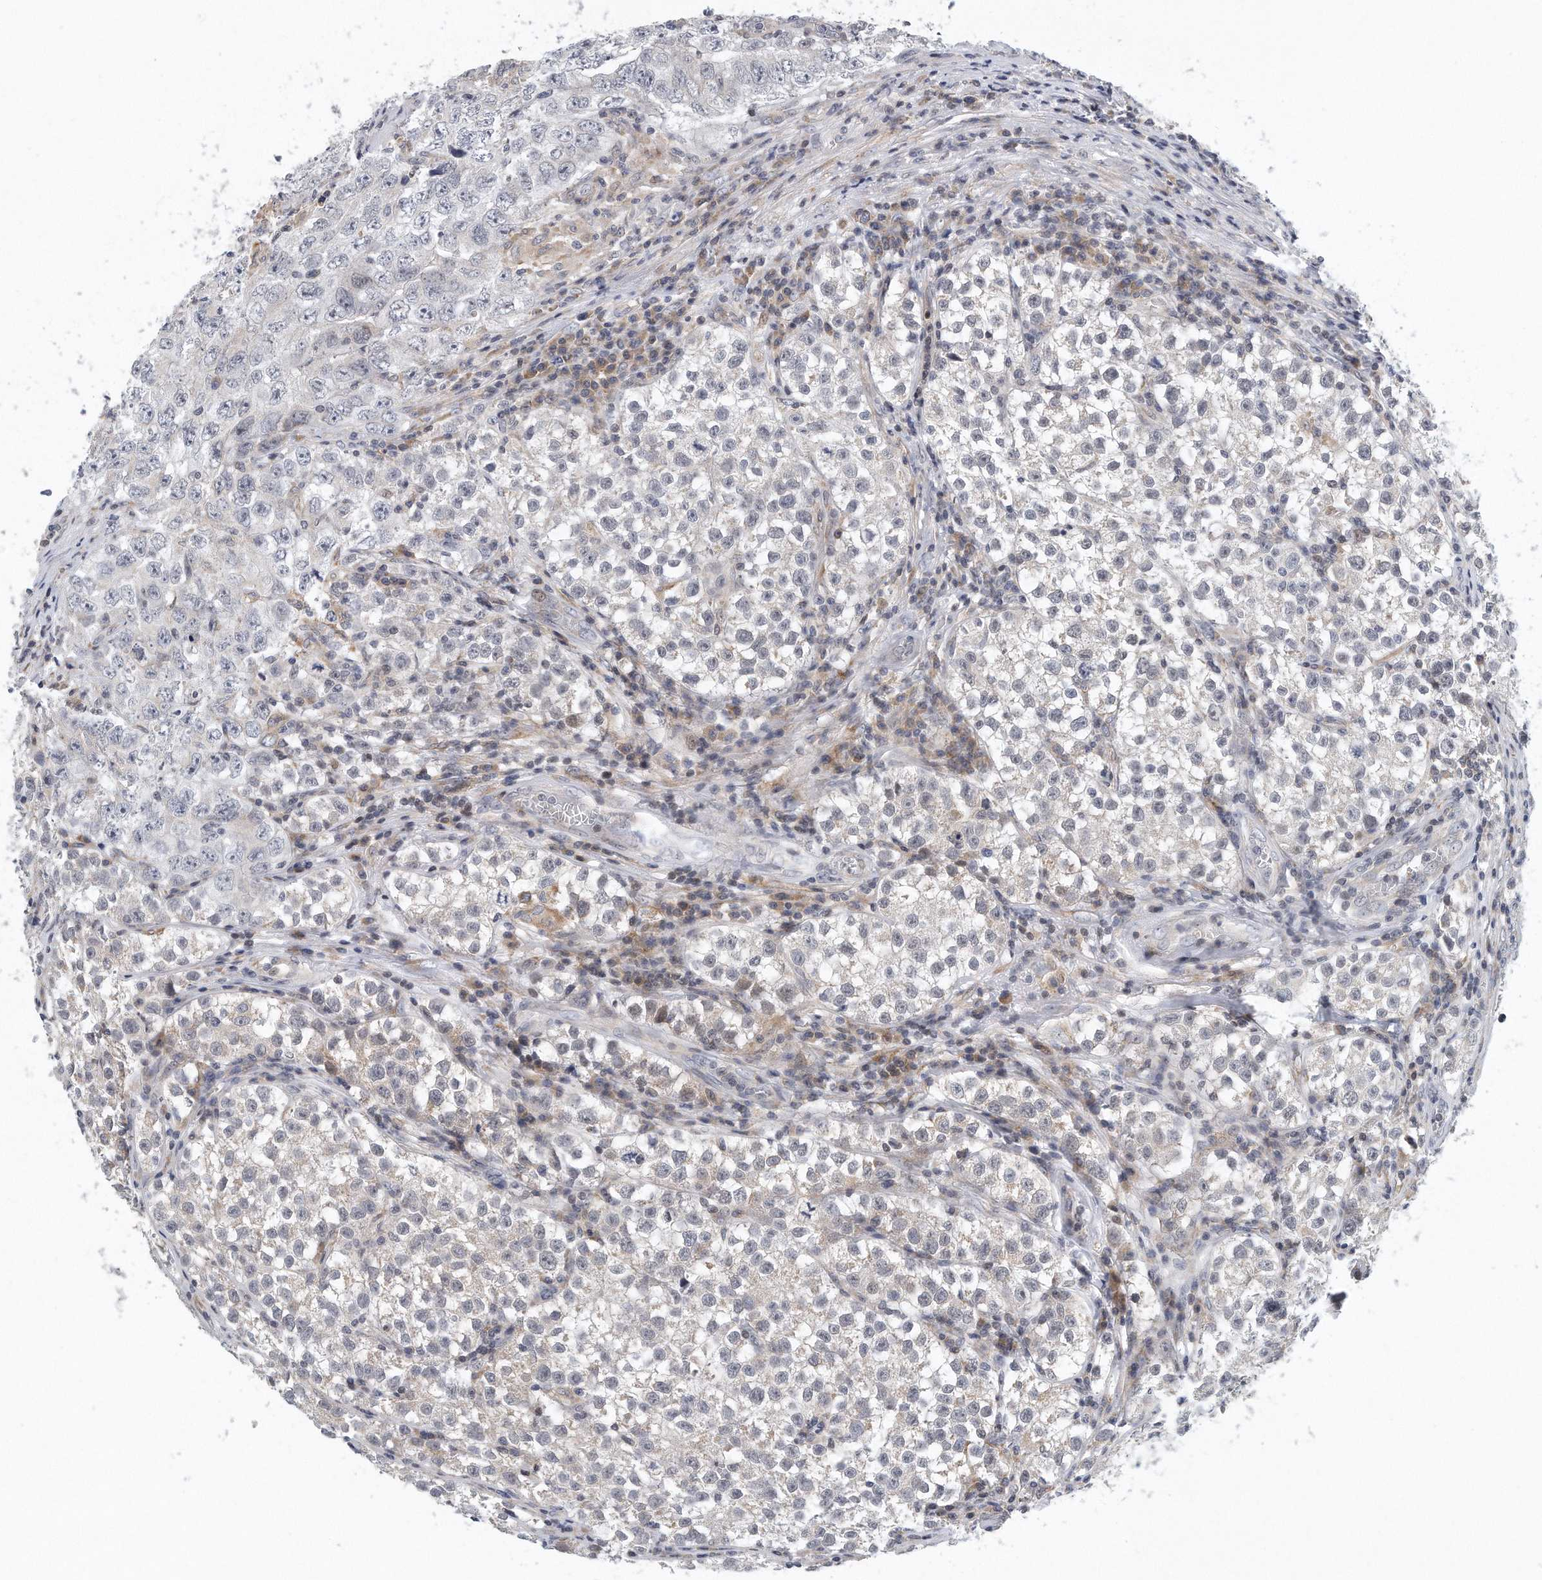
{"staining": {"intensity": "negative", "quantity": "none", "location": "none"}, "tissue": "testis cancer", "cell_type": "Tumor cells", "image_type": "cancer", "snomed": [{"axis": "morphology", "description": "Seminoma, NOS"}, {"axis": "morphology", "description": "Carcinoma, Embryonal, NOS"}, {"axis": "topography", "description": "Testis"}], "caption": "Protein analysis of embryonal carcinoma (testis) shows no significant positivity in tumor cells.", "gene": "VLDLR", "patient": {"sex": "male", "age": 43}}